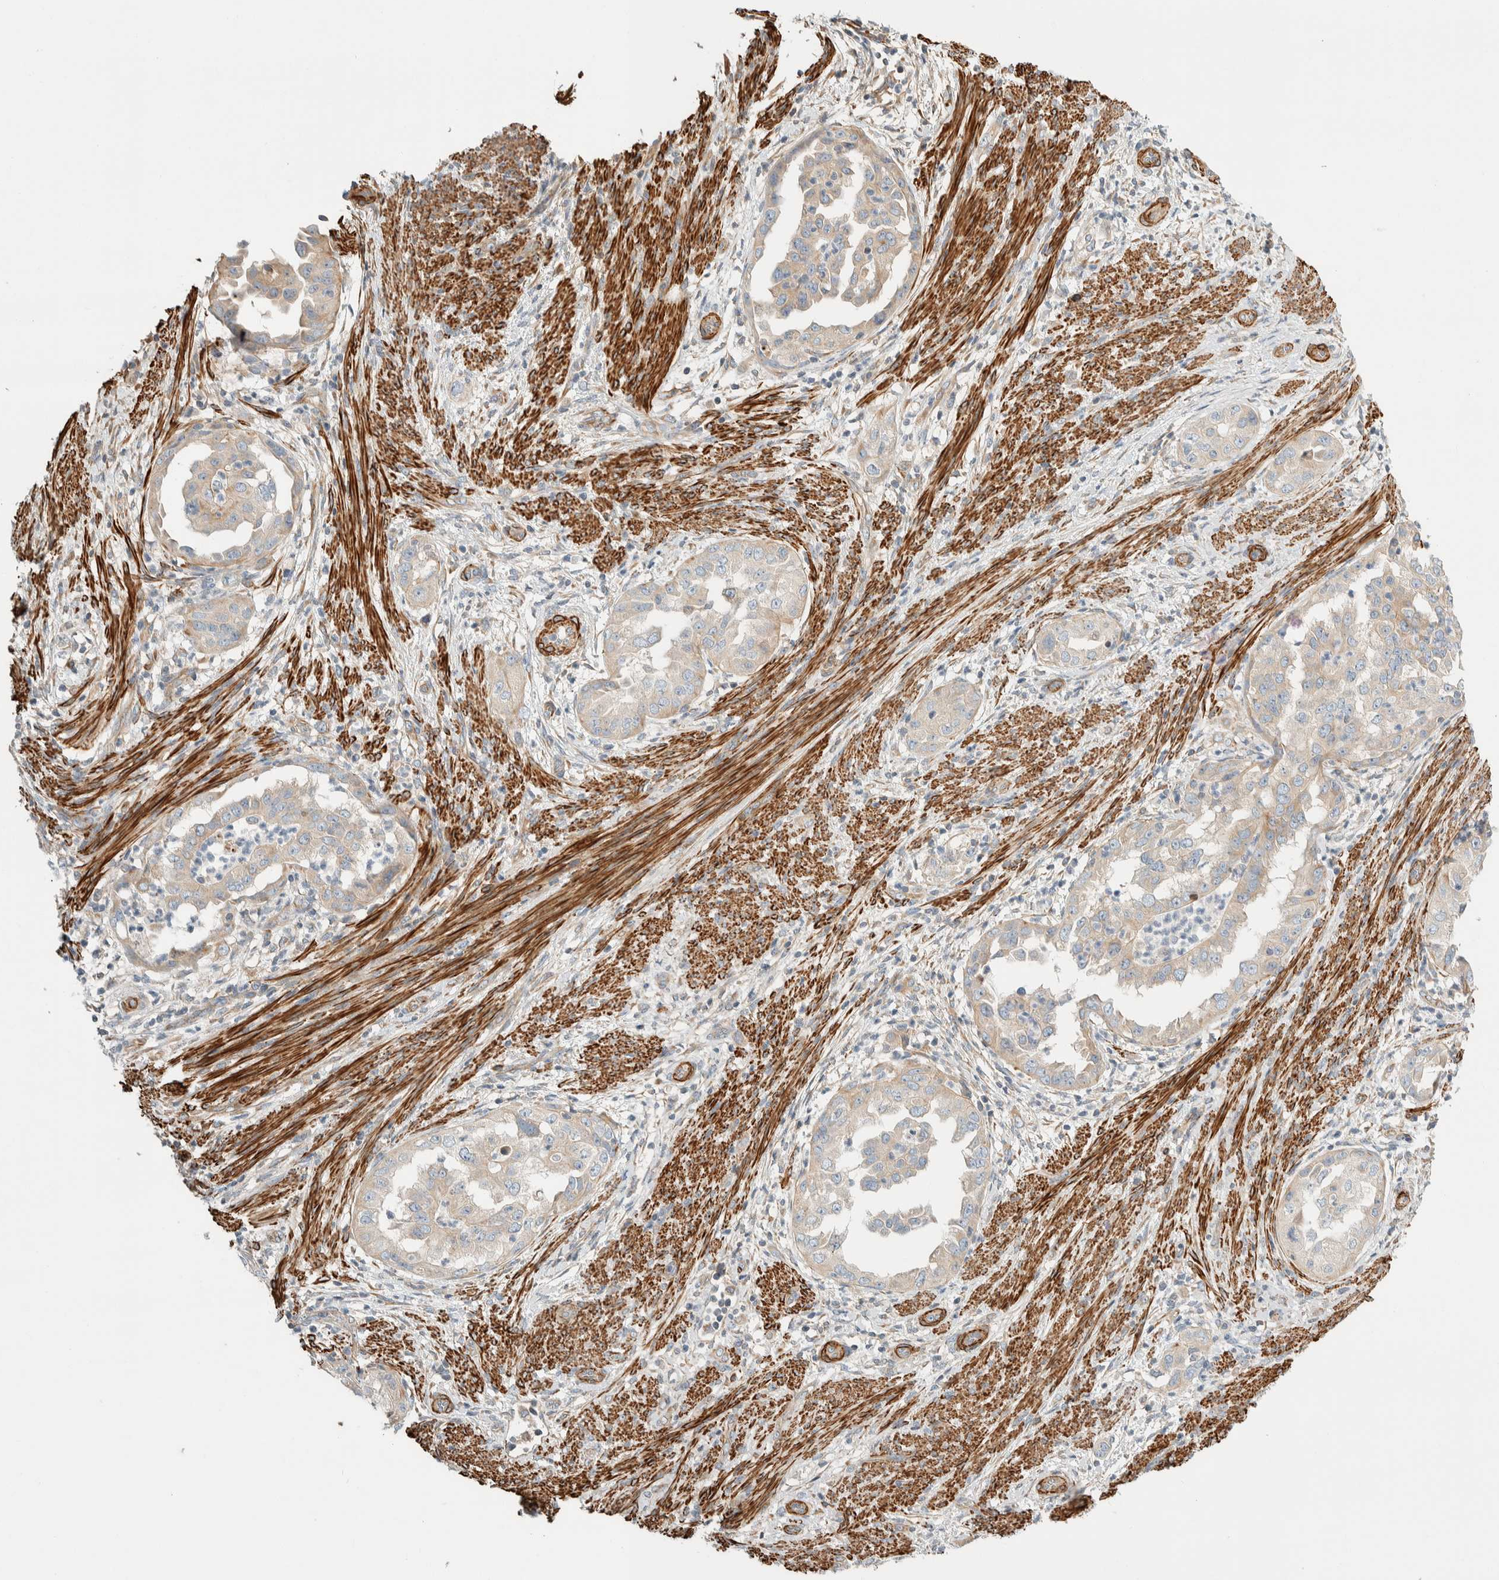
{"staining": {"intensity": "weak", "quantity": "25%-75%", "location": "cytoplasmic/membranous"}, "tissue": "endometrial cancer", "cell_type": "Tumor cells", "image_type": "cancer", "snomed": [{"axis": "morphology", "description": "Adenocarcinoma, NOS"}, {"axis": "topography", "description": "Endometrium"}], "caption": "Protein analysis of endometrial cancer (adenocarcinoma) tissue displays weak cytoplasmic/membranous expression in approximately 25%-75% of tumor cells.", "gene": "CDR2", "patient": {"sex": "female", "age": 85}}